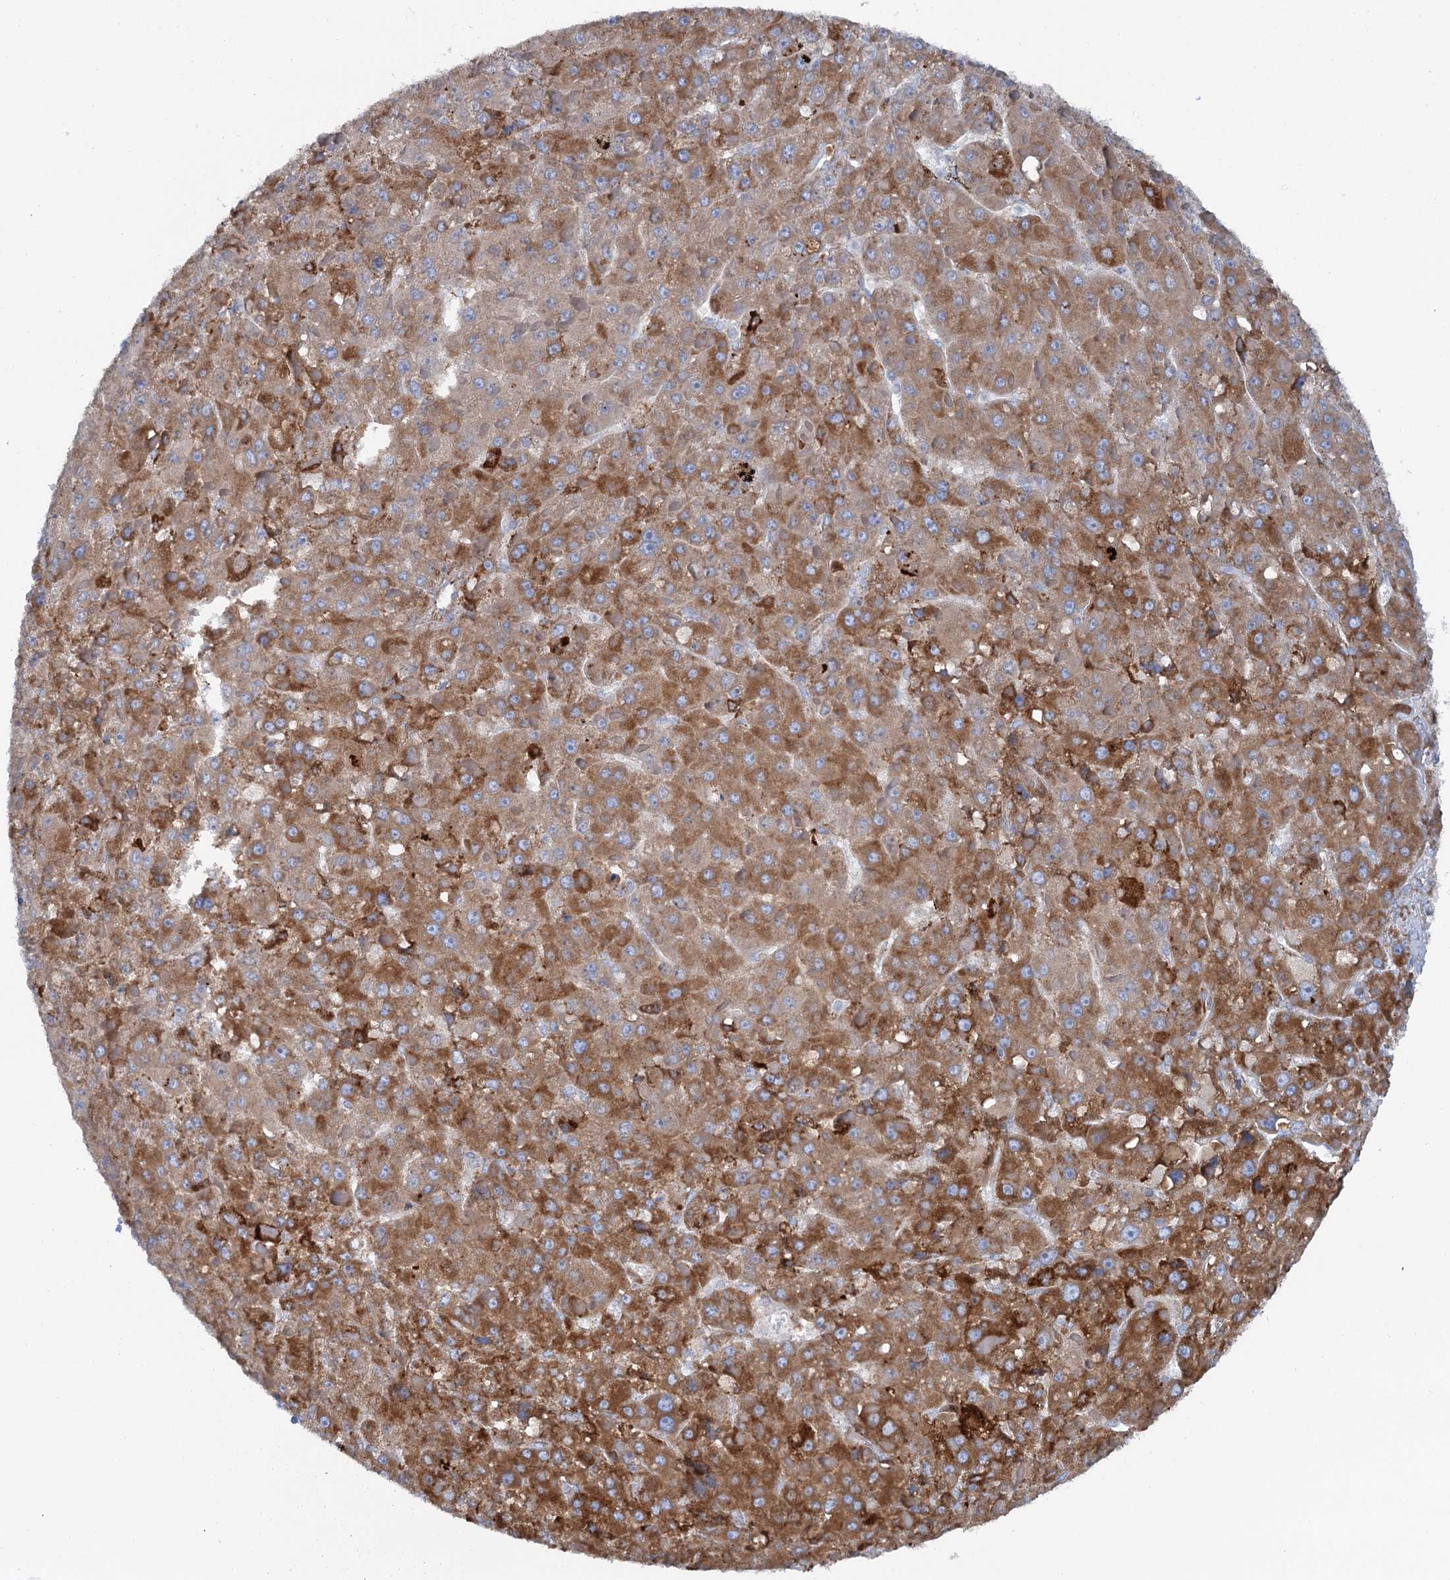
{"staining": {"intensity": "strong", "quantity": "25%-75%", "location": "cytoplasmic/membranous"}, "tissue": "liver cancer", "cell_type": "Tumor cells", "image_type": "cancer", "snomed": [{"axis": "morphology", "description": "Carcinoma, Hepatocellular, NOS"}, {"axis": "topography", "description": "Liver"}], "caption": "Brown immunohistochemical staining in human liver cancer demonstrates strong cytoplasmic/membranous staining in about 25%-75% of tumor cells. (DAB IHC with brightfield microscopy, high magnification).", "gene": "SHE", "patient": {"sex": "female", "age": 73}}